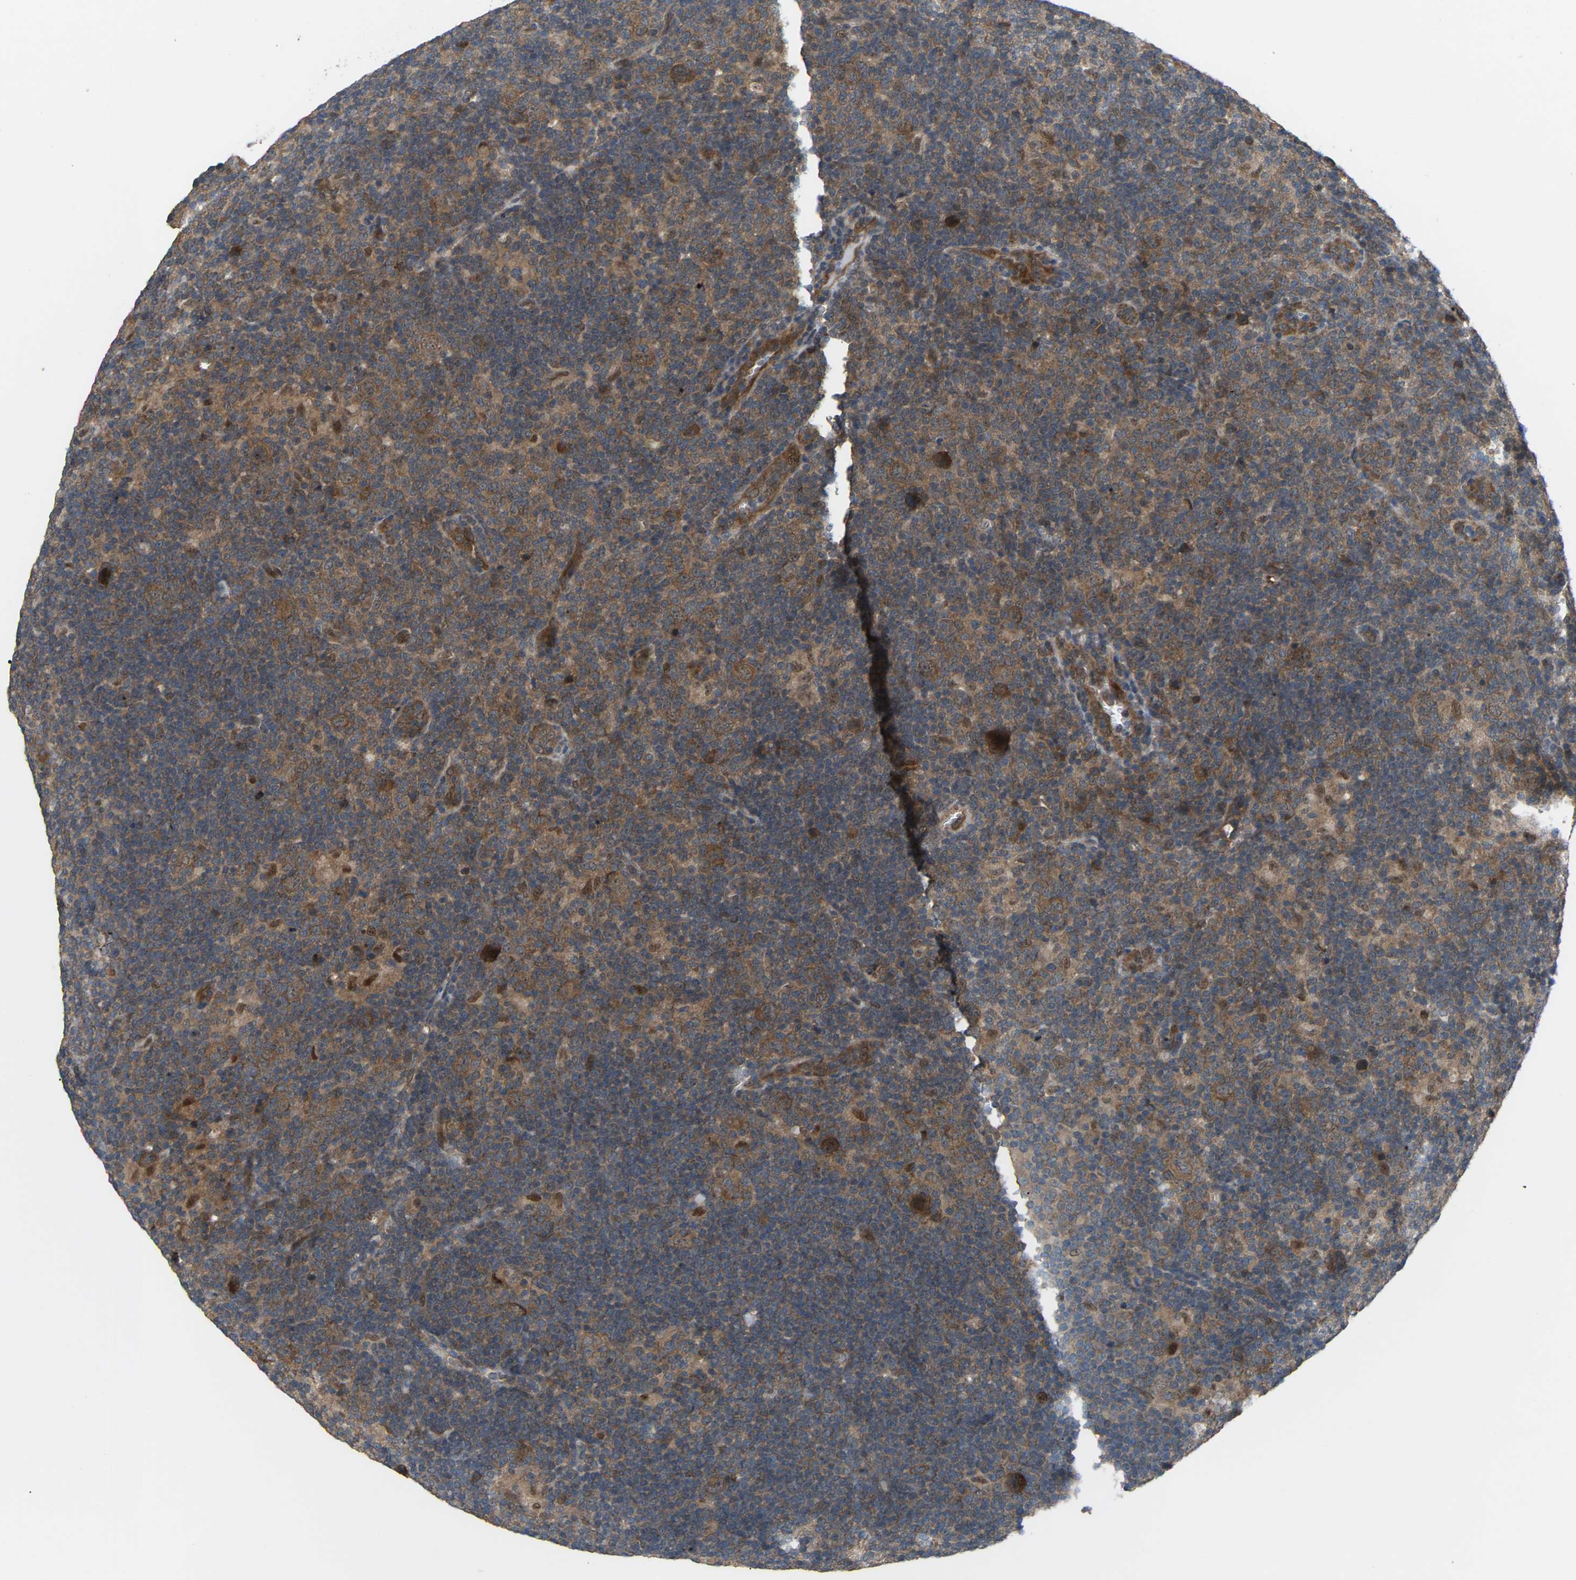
{"staining": {"intensity": "moderate", "quantity": ">75%", "location": "cytoplasmic/membranous"}, "tissue": "lymphoma", "cell_type": "Tumor cells", "image_type": "cancer", "snomed": [{"axis": "morphology", "description": "Hodgkin's disease, NOS"}, {"axis": "topography", "description": "Lymph node"}], "caption": "Lymphoma was stained to show a protein in brown. There is medium levels of moderate cytoplasmic/membranous positivity in about >75% of tumor cells.", "gene": "CROT", "patient": {"sex": "female", "age": 57}}